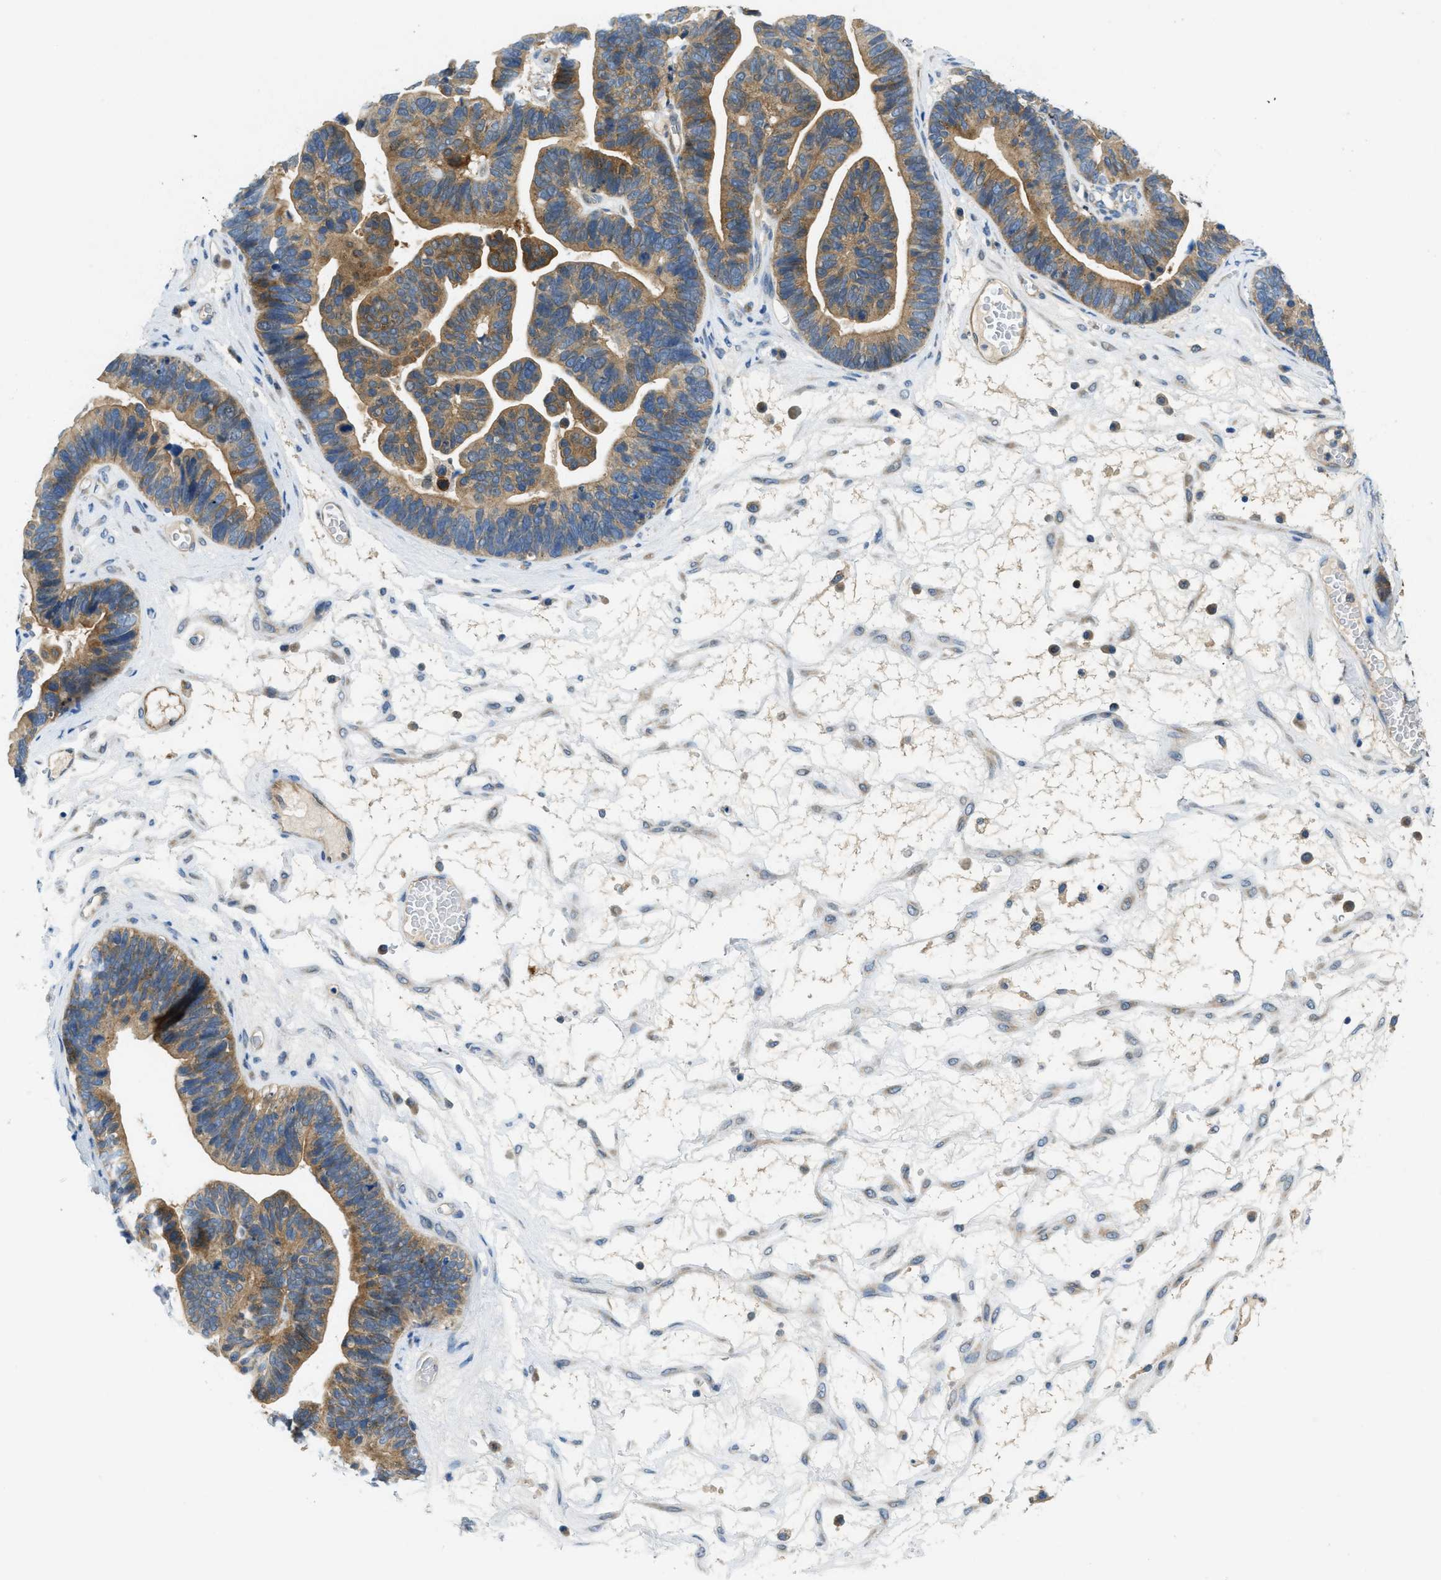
{"staining": {"intensity": "moderate", "quantity": ">75%", "location": "cytoplasmic/membranous"}, "tissue": "ovarian cancer", "cell_type": "Tumor cells", "image_type": "cancer", "snomed": [{"axis": "morphology", "description": "Cystadenocarcinoma, serous, NOS"}, {"axis": "topography", "description": "Ovary"}], "caption": "Immunohistochemical staining of ovarian cancer demonstrates medium levels of moderate cytoplasmic/membranous protein positivity in about >75% of tumor cells.", "gene": "RIPK2", "patient": {"sex": "female", "age": 56}}